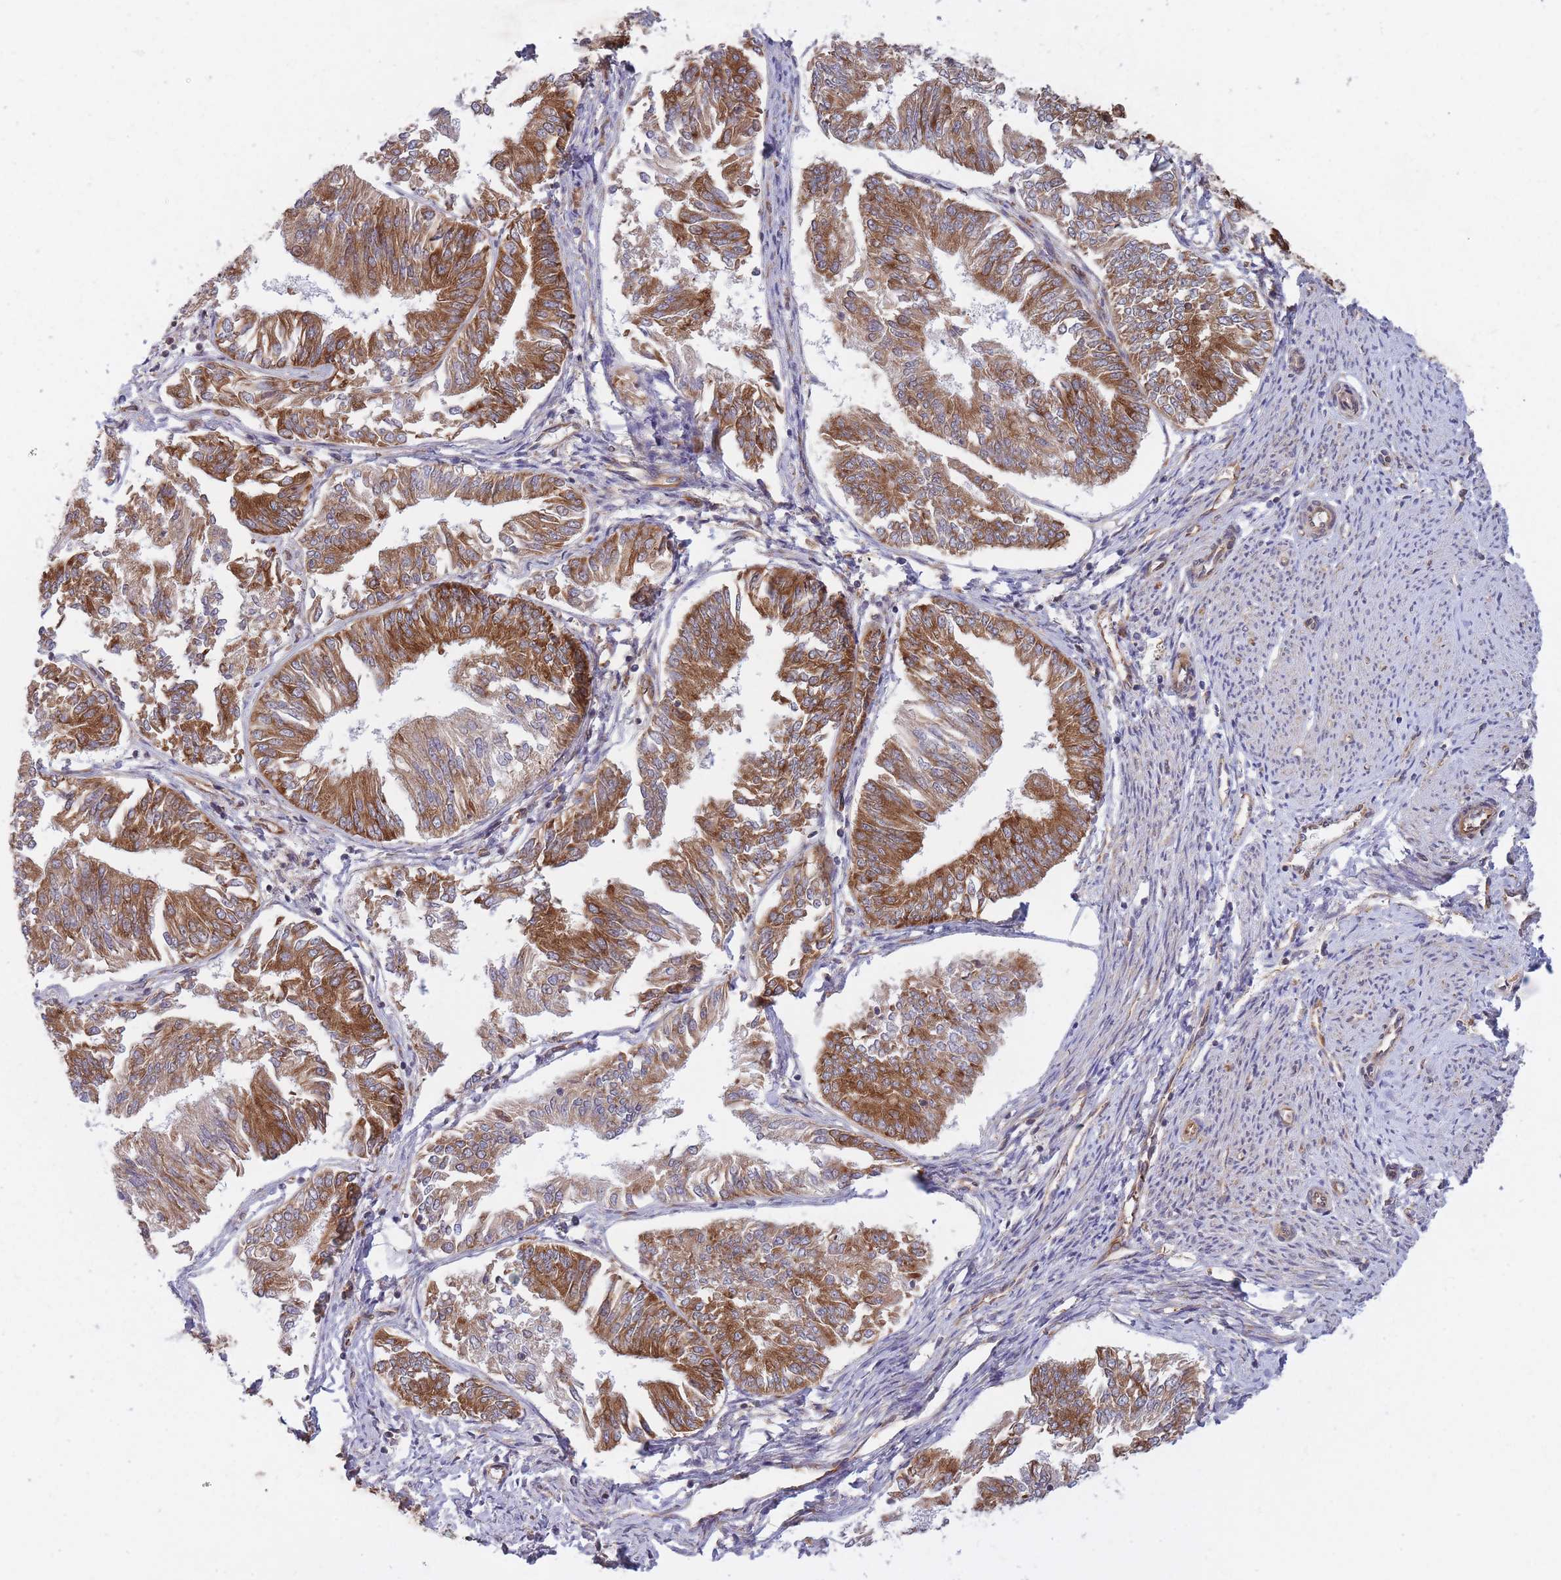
{"staining": {"intensity": "strong", "quantity": ">75%", "location": "cytoplasmic/membranous"}, "tissue": "endometrial cancer", "cell_type": "Tumor cells", "image_type": "cancer", "snomed": [{"axis": "morphology", "description": "Adenocarcinoma, NOS"}, {"axis": "topography", "description": "Endometrium"}], "caption": "Endometrial cancer (adenocarcinoma) stained for a protein displays strong cytoplasmic/membranous positivity in tumor cells.", "gene": "CCDC124", "patient": {"sex": "female", "age": 58}}